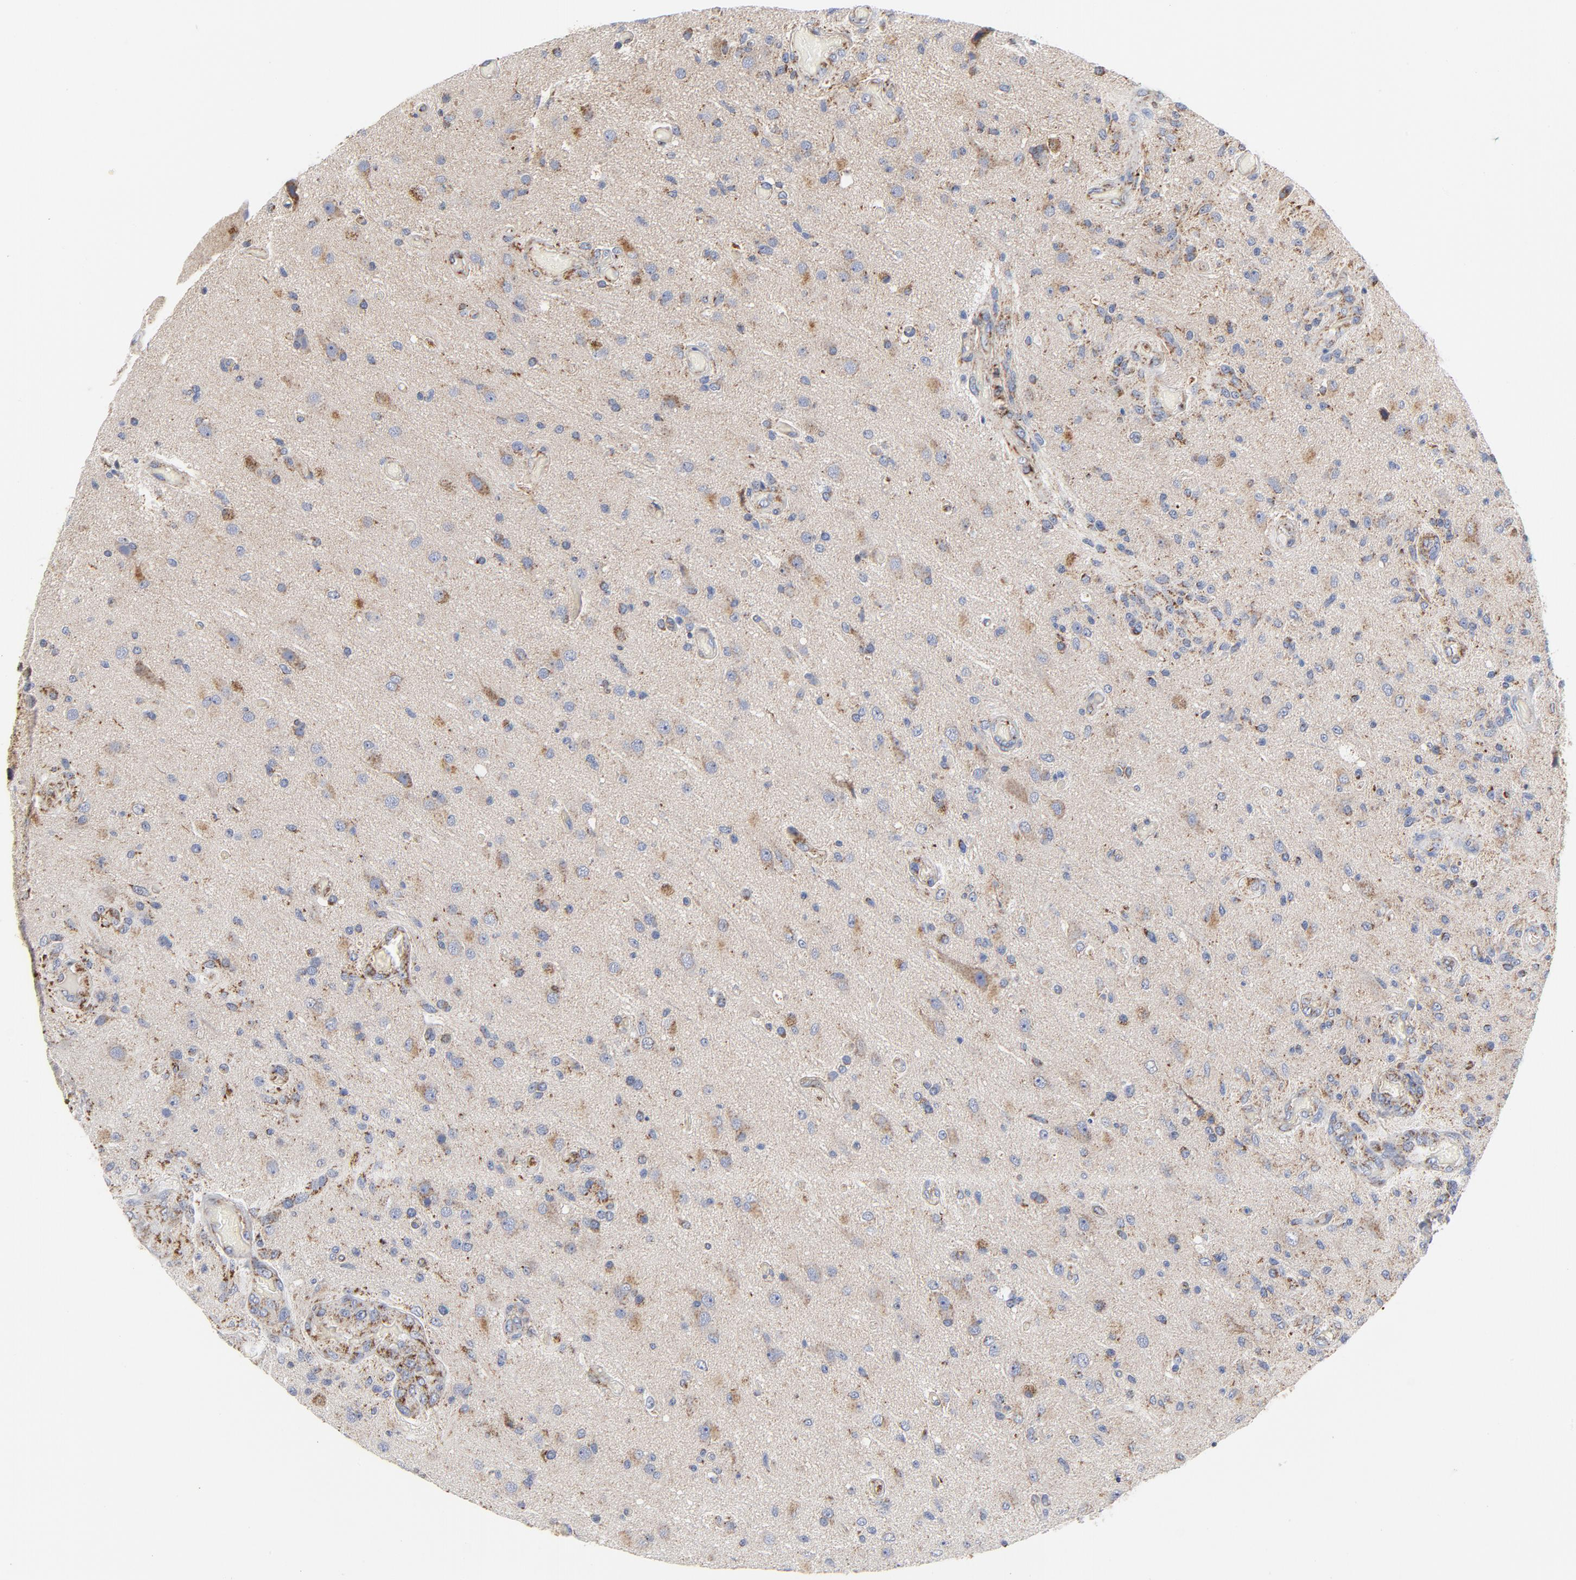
{"staining": {"intensity": "moderate", "quantity": "25%-75%", "location": "cytoplasmic/membranous"}, "tissue": "glioma", "cell_type": "Tumor cells", "image_type": "cancer", "snomed": [{"axis": "morphology", "description": "Normal tissue, NOS"}, {"axis": "morphology", "description": "Glioma, malignant, High grade"}, {"axis": "topography", "description": "Cerebral cortex"}], "caption": "Human glioma stained with a brown dye demonstrates moderate cytoplasmic/membranous positive staining in about 25%-75% of tumor cells.", "gene": "DIABLO", "patient": {"sex": "male", "age": 77}}